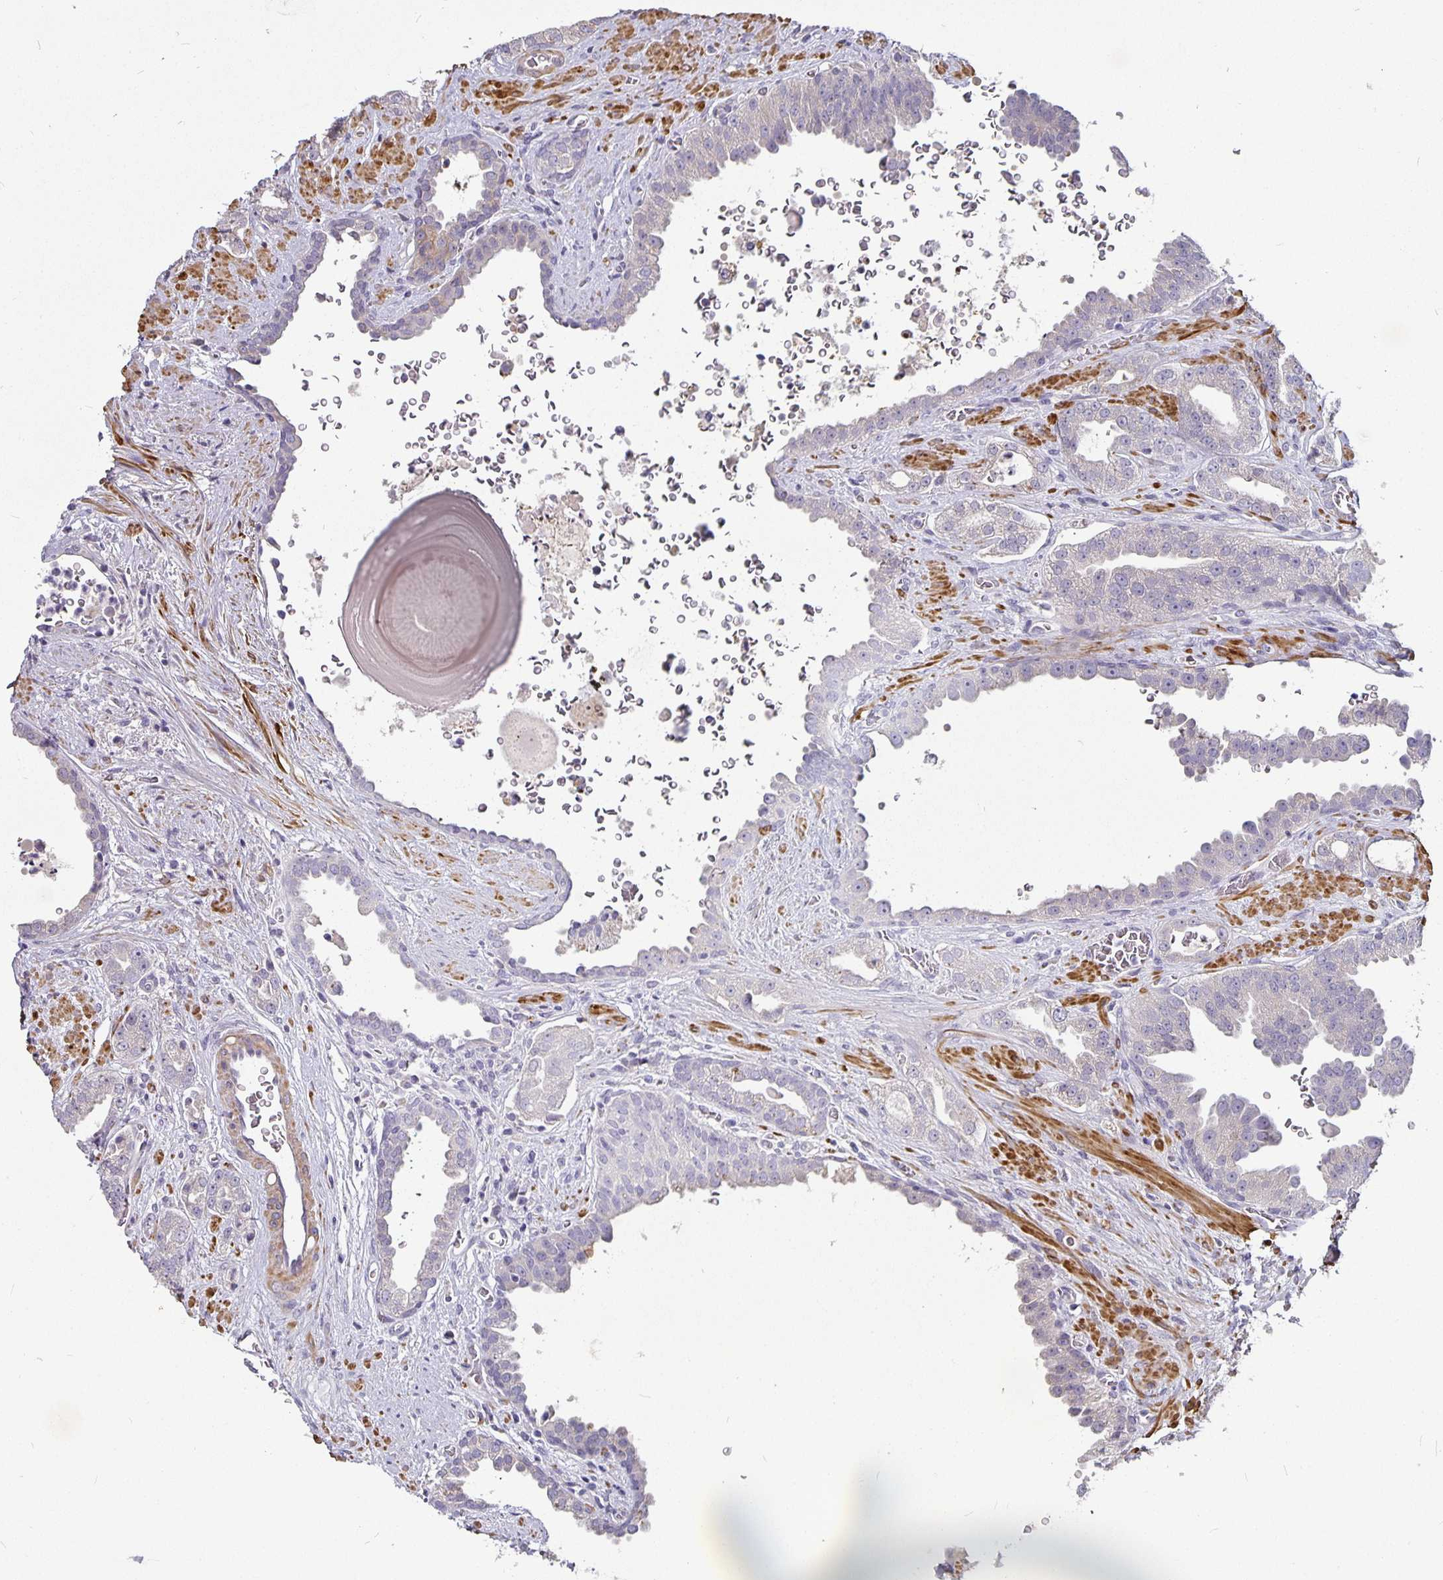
{"staining": {"intensity": "negative", "quantity": "none", "location": "none"}, "tissue": "prostate cancer", "cell_type": "Tumor cells", "image_type": "cancer", "snomed": [{"axis": "morphology", "description": "Adenocarcinoma, Low grade"}, {"axis": "topography", "description": "Prostate"}], "caption": "IHC of adenocarcinoma (low-grade) (prostate) exhibits no staining in tumor cells.", "gene": "CA12", "patient": {"sex": "male", "age": 67}}